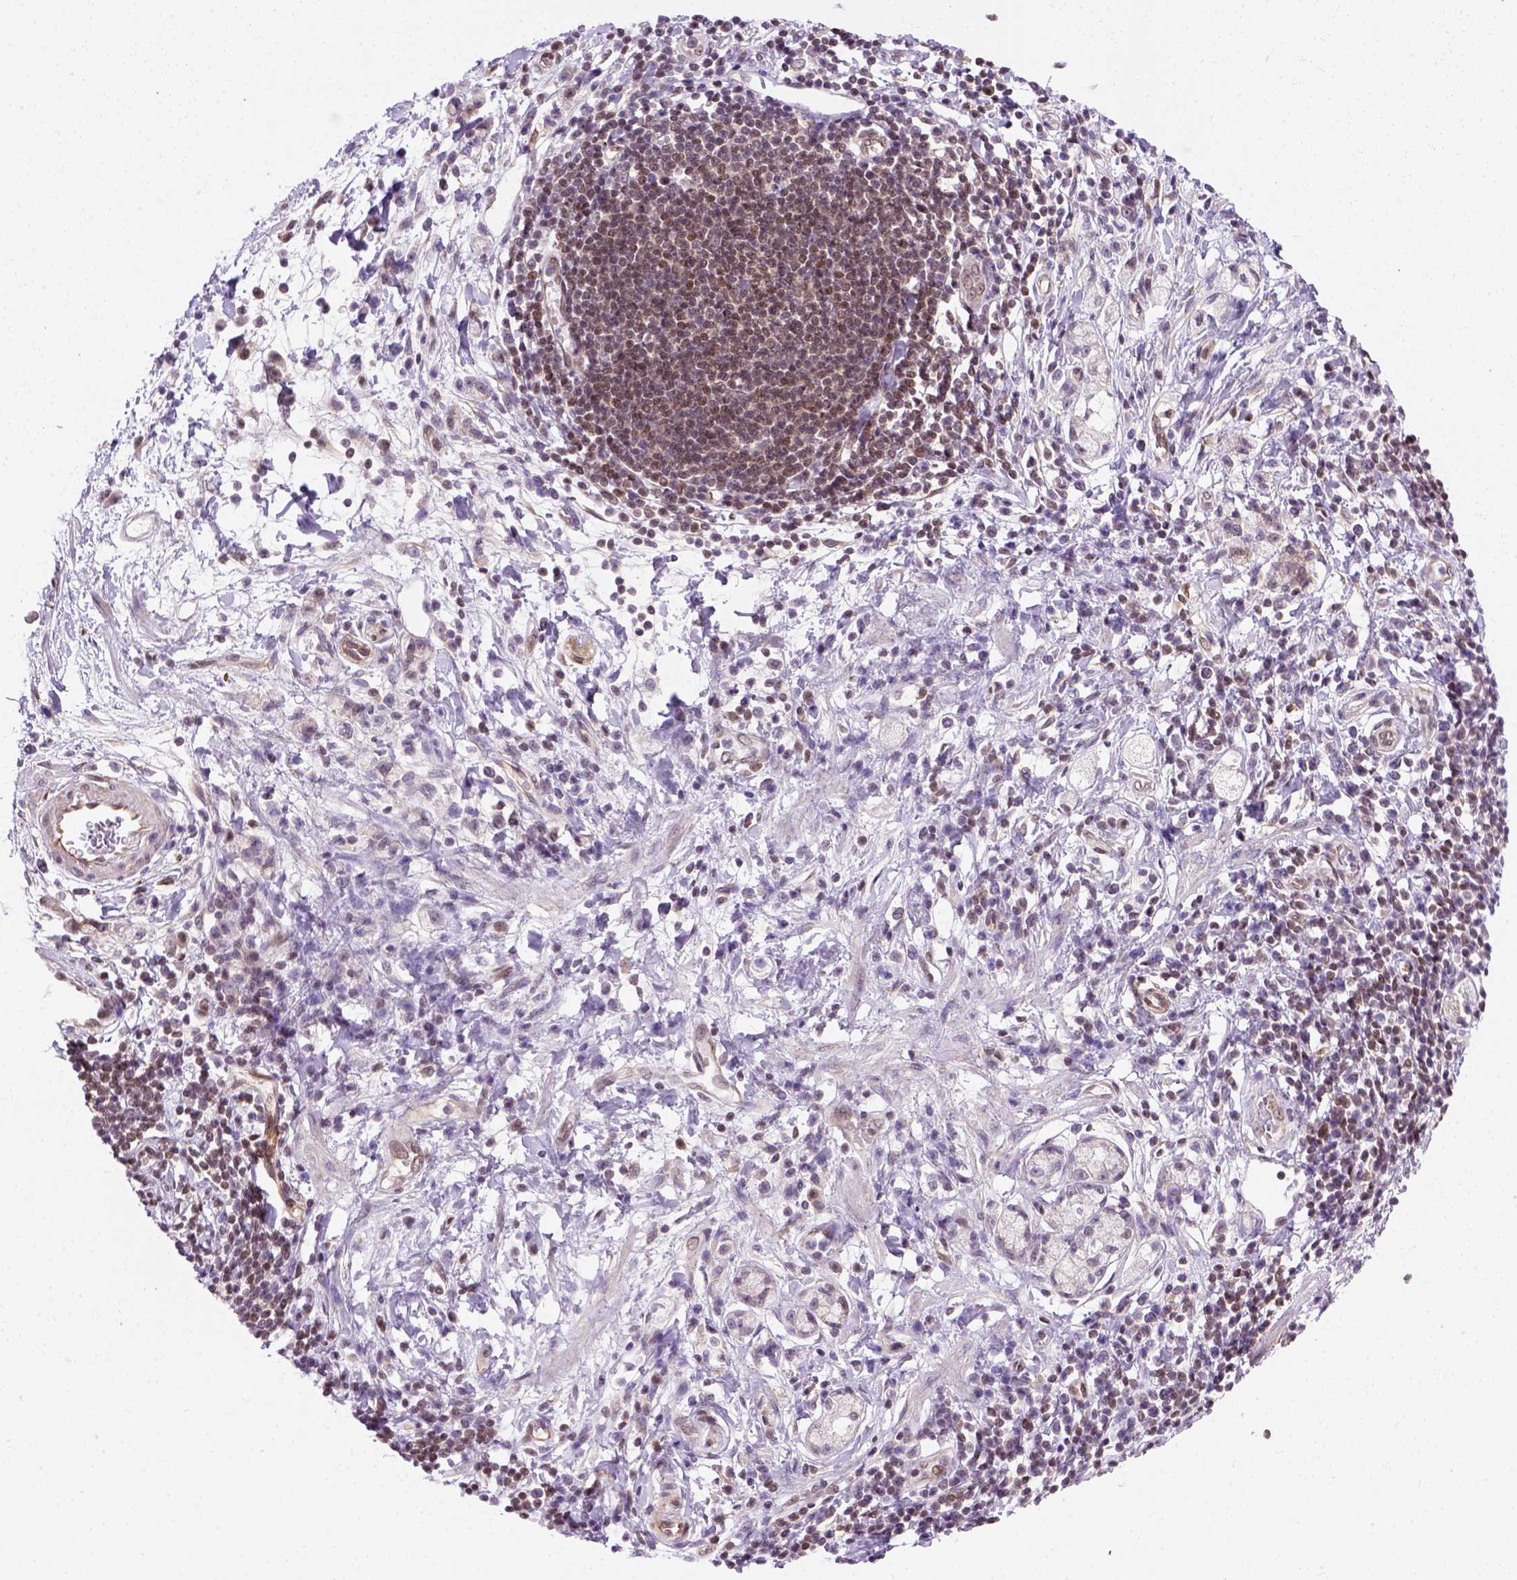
{"staining": {"intensity": "negative", "quantity": "none", "location": "none"}, "tissue": "stomach cancer", "cell_type": "Tumor cells", "image_type": "cancer", "snomed": [{"axis": "morphology", "description": "Adenocarcinoma, NOS"}, {"axis": "topography", "description": "Stomach"}], "caption": "Immunohistochemical staining of stomach cancer reveals no significant staining in tumor cells.", "gene": "MGMT", "patient": {"sex": "male", "age": 58}}